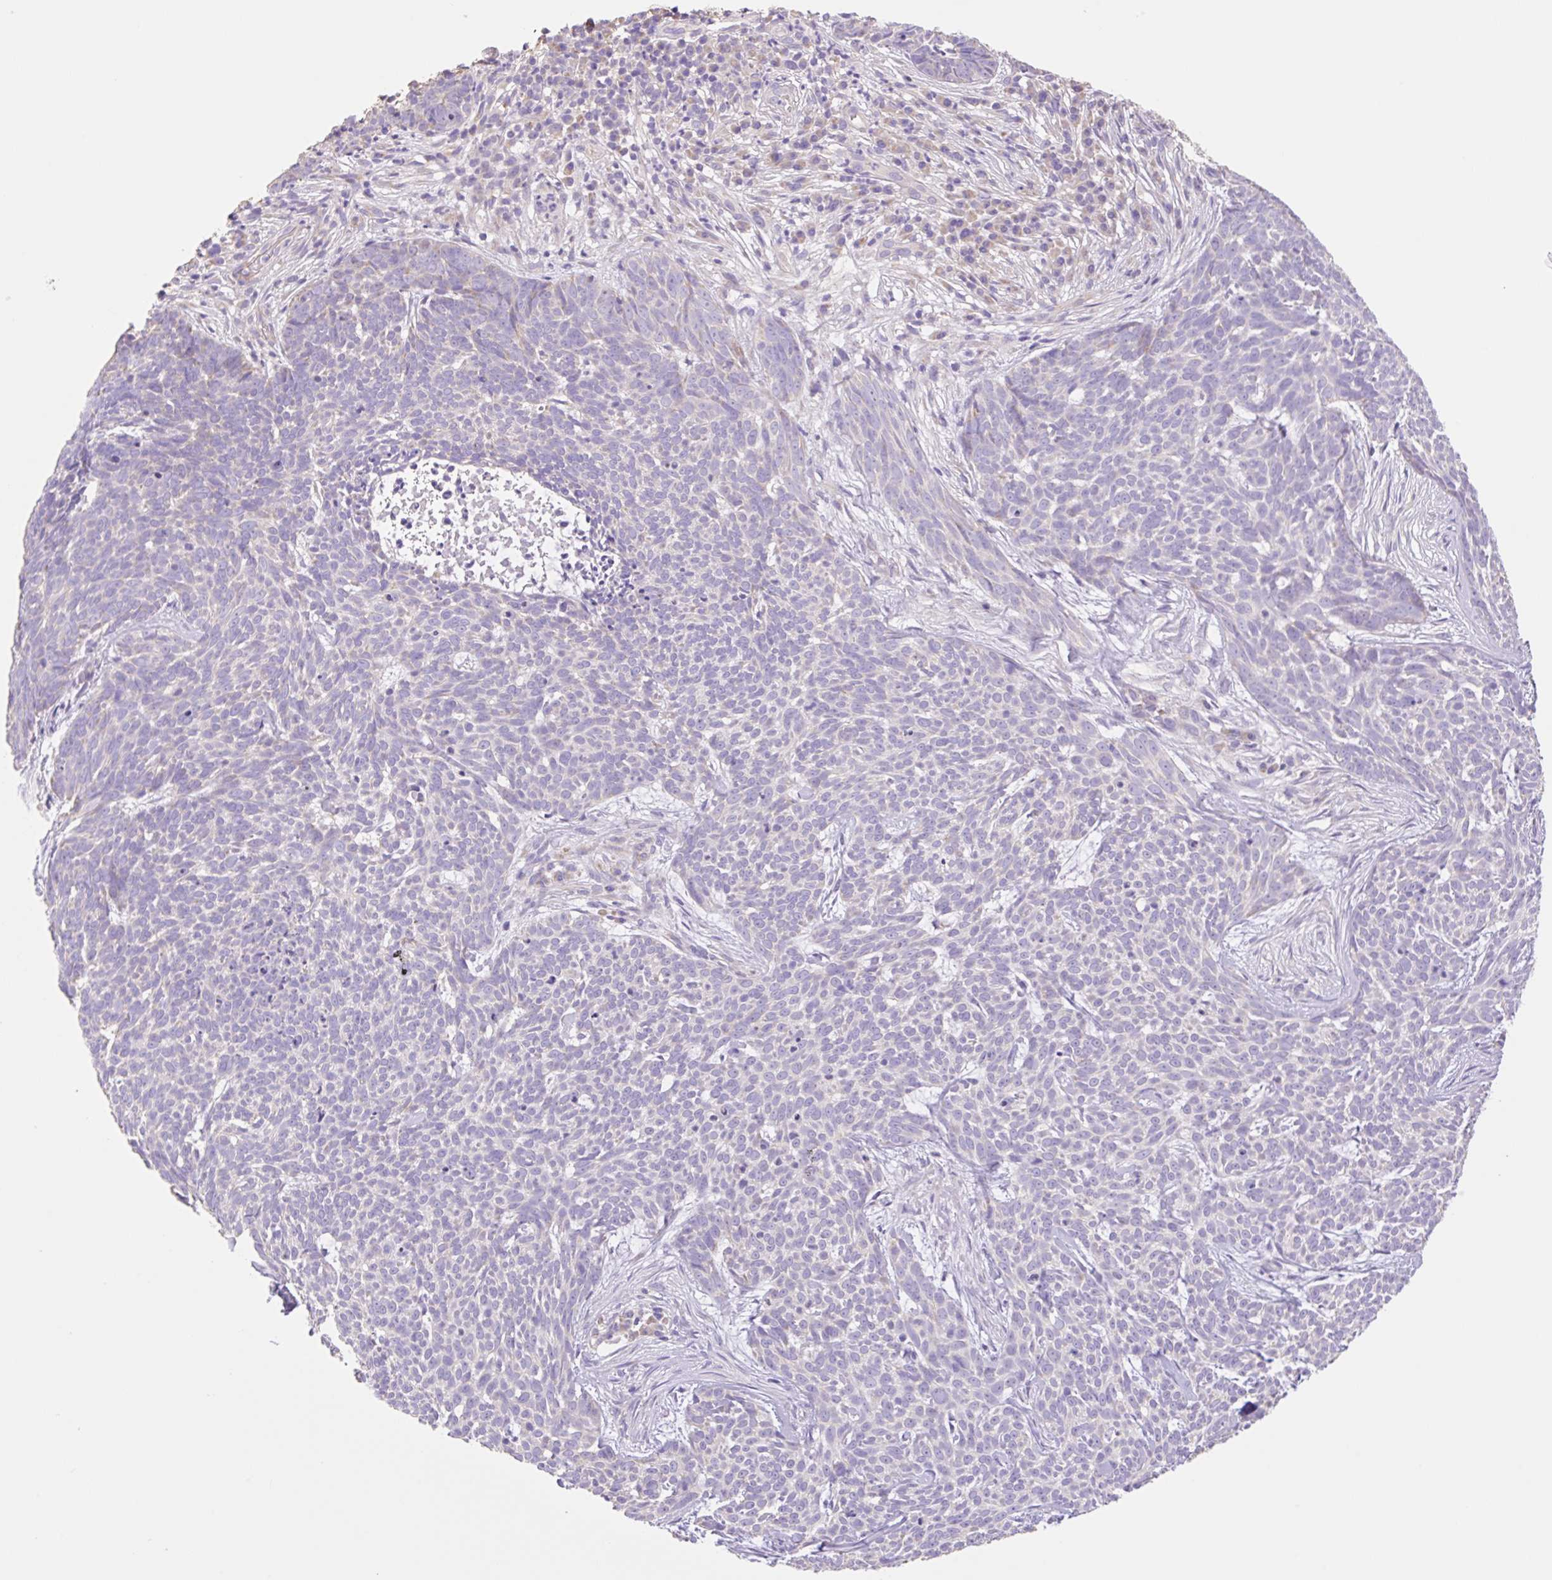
{"staining": {"intensity": "negative", "quantity": "none", "location": "none"}, "tissue": "skin cancer", "cell_type": "Tumor cells", "image_type": "cancer", "snomed": [{"axis": "morphology", "description": "Basal cell carcinoma"}, {"axis": "topography", "description": "Skin"}], "caption": "This is an immunohistochemistry histopathology image of skin basal cell carcinoma. There is no positivity in tumor cells.", "gene": "COPZ2", "patient": {"sex": "female", "age": 93}}